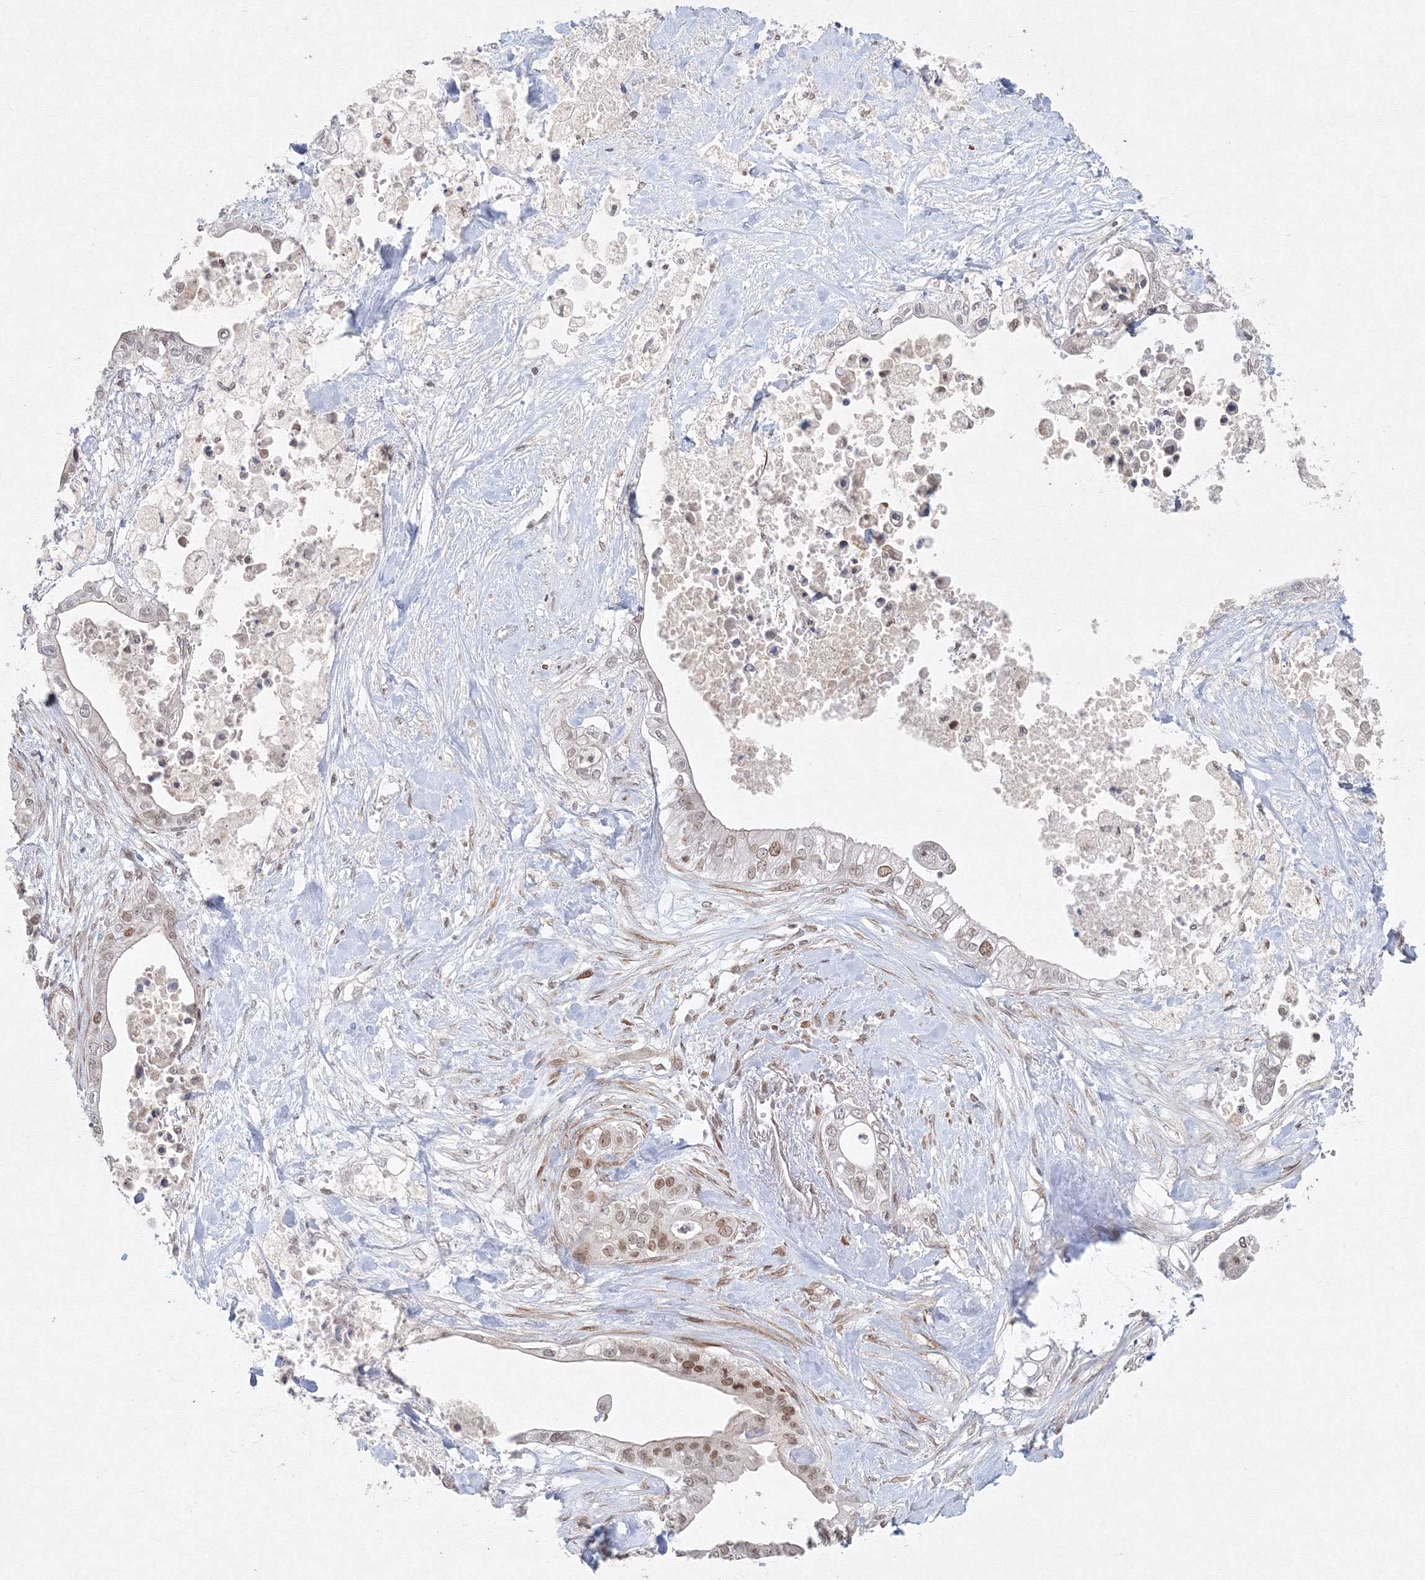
{"staining": {"intensity": "weak", "quantity": "25%-75%", "location": "nuclear"}, "tissue": "pancreatic cancer", "cell_type": "Tumor cells", "image_type": "cancer", "snomed": [{"axis": "morphology", "description": "Adenocarcinoma, NOS"}, {"axis": "topography", "description": "Pancreas"}], "caption": "Pancreatic cancer stained with immunohistochemistry (IHC) exhibits weak nuclear positivity in approximately 25%-75% of tumor cells.", "gene": "KIF4A", "patient": {"sex": "female", "age": 78}}